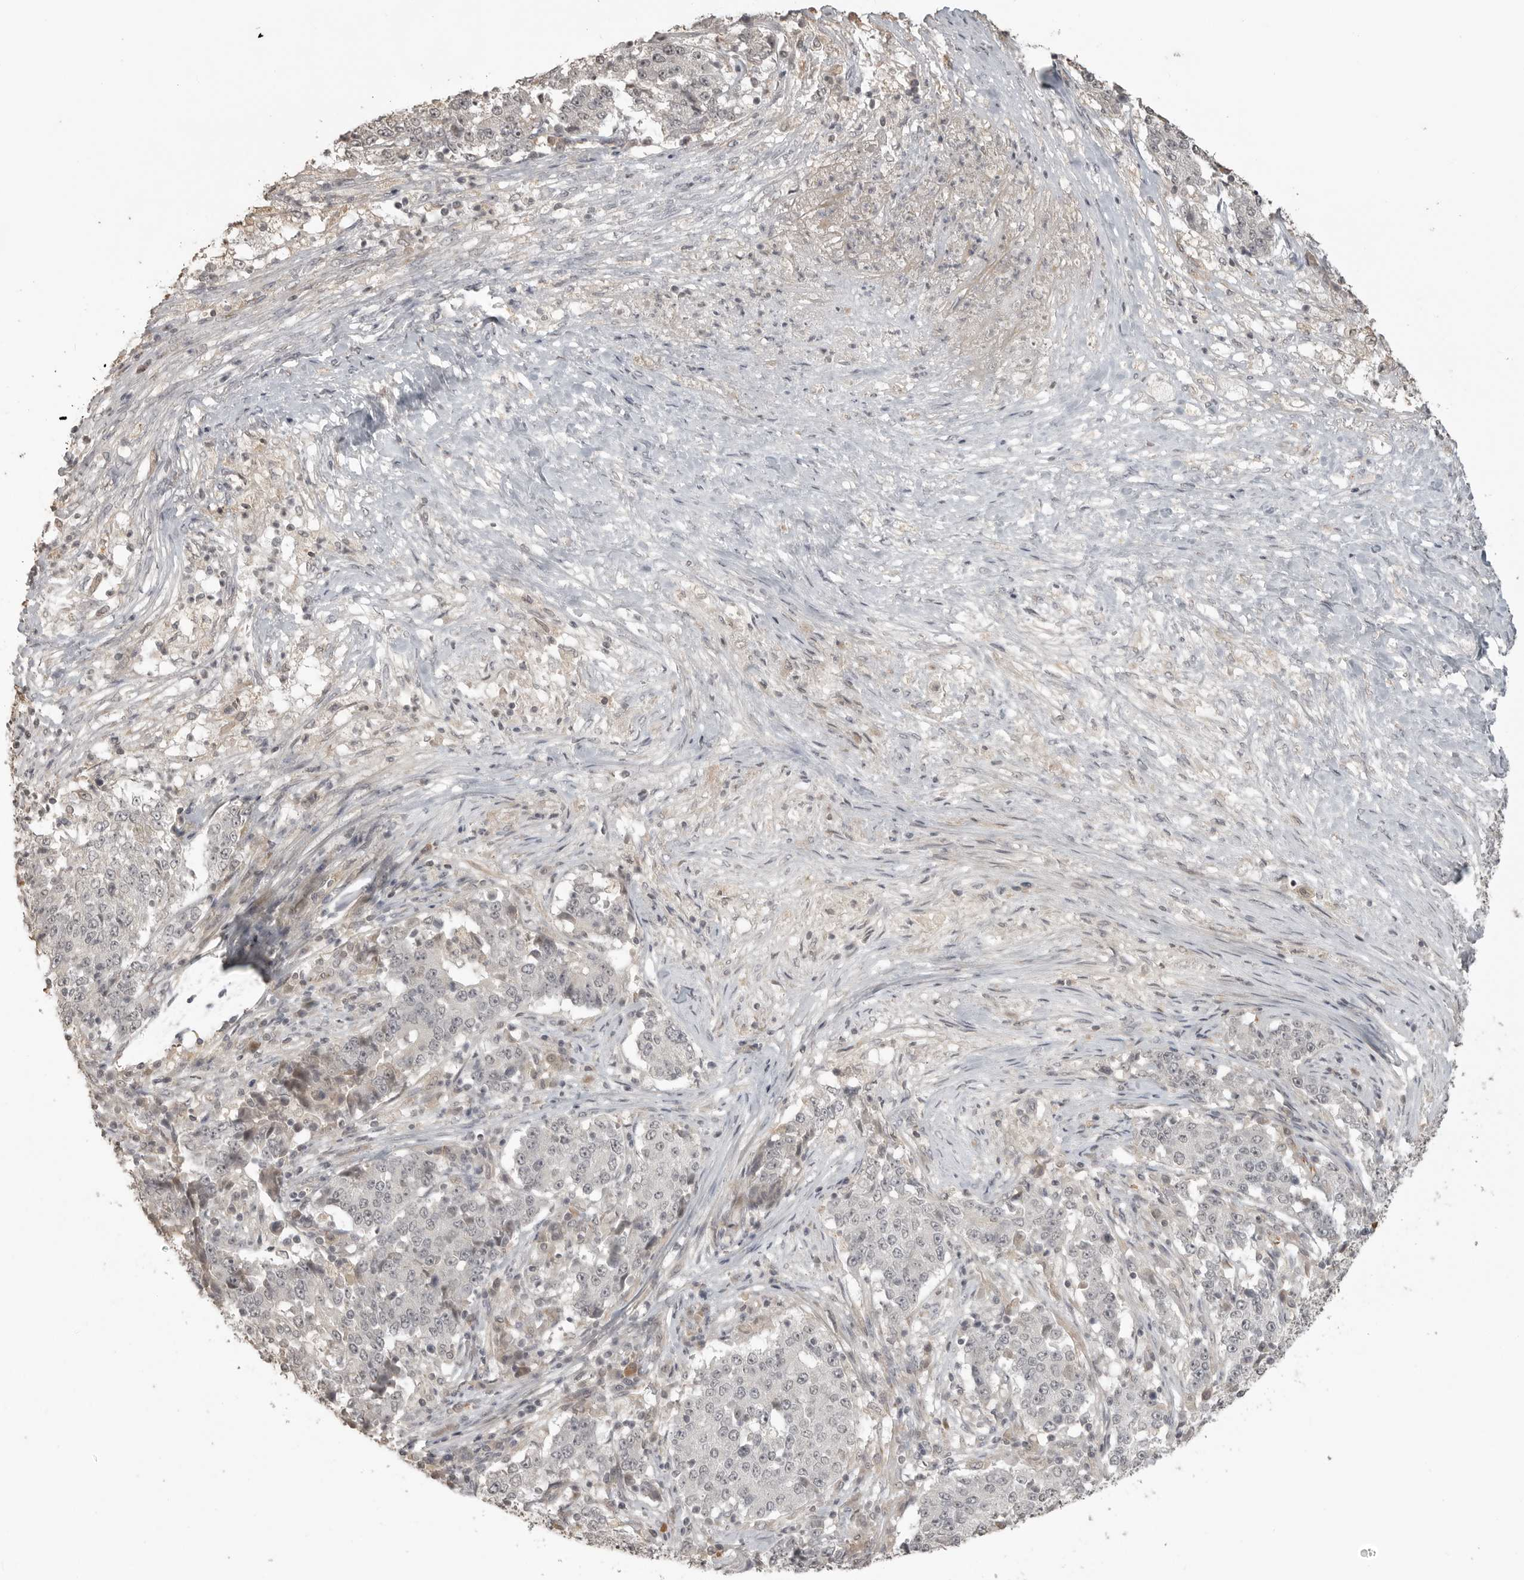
{"staining": {"intensity": "negative", "quantity": "none", "location": "none"}, "tissue": "stomach cancer", "cell_type": "Tumor cells", "image_type": "cancer", "snomed": [{"axis": "morphology", "description": "Adenocarcinoma, NOS"}, {"axis": "topography", "description": "Stomach"}], "caption": "This is an immunohistochemistry image of human stomach cancer (adenocarcinoma). There is no expression in tumor cells.", "gene": "SMG8", "patient": {"sex": "male", "age": 59}}